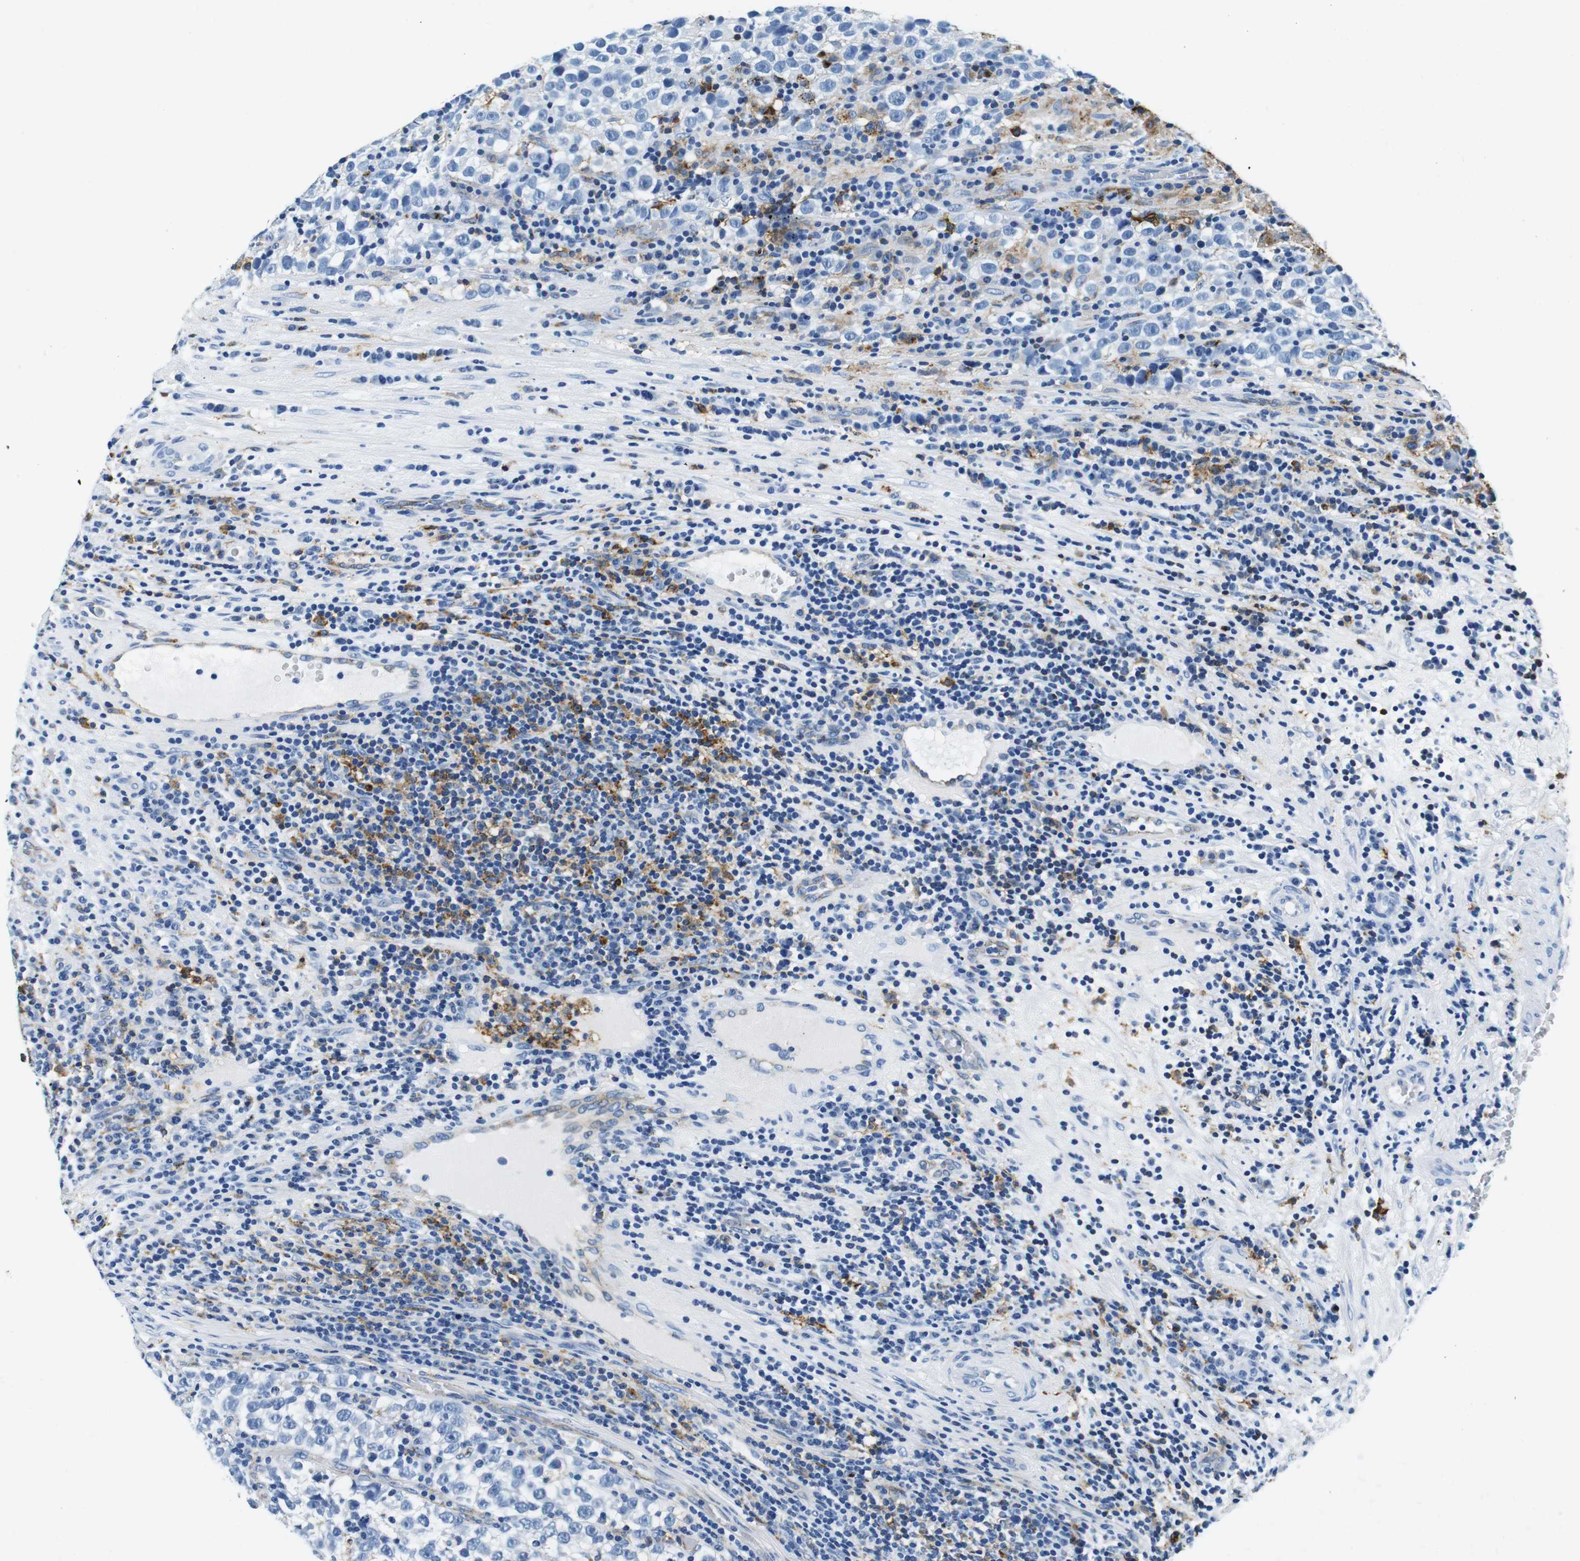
{"staining": {"intensity": "negative", "quantity": "none", "location": "none"}, "tissue": "testis cancer", "cell_type": "Tumor cells", "image_type": "cancer", "snomed": [{"axis": "morphology", "description": "Normal tissue, NOS"}, {"axis": "morphology", "description": "Seminoma, NOS"}, {"axis": "topography", "description": "Testis"}], "caption": "The IHC photomicrograph has no significant positivity in tumor cells of testis cancer tissue. Nuclei are stained in blue.", "gene": "HLA-DRB1", "patient": {"sex": "male", "age": 43}}